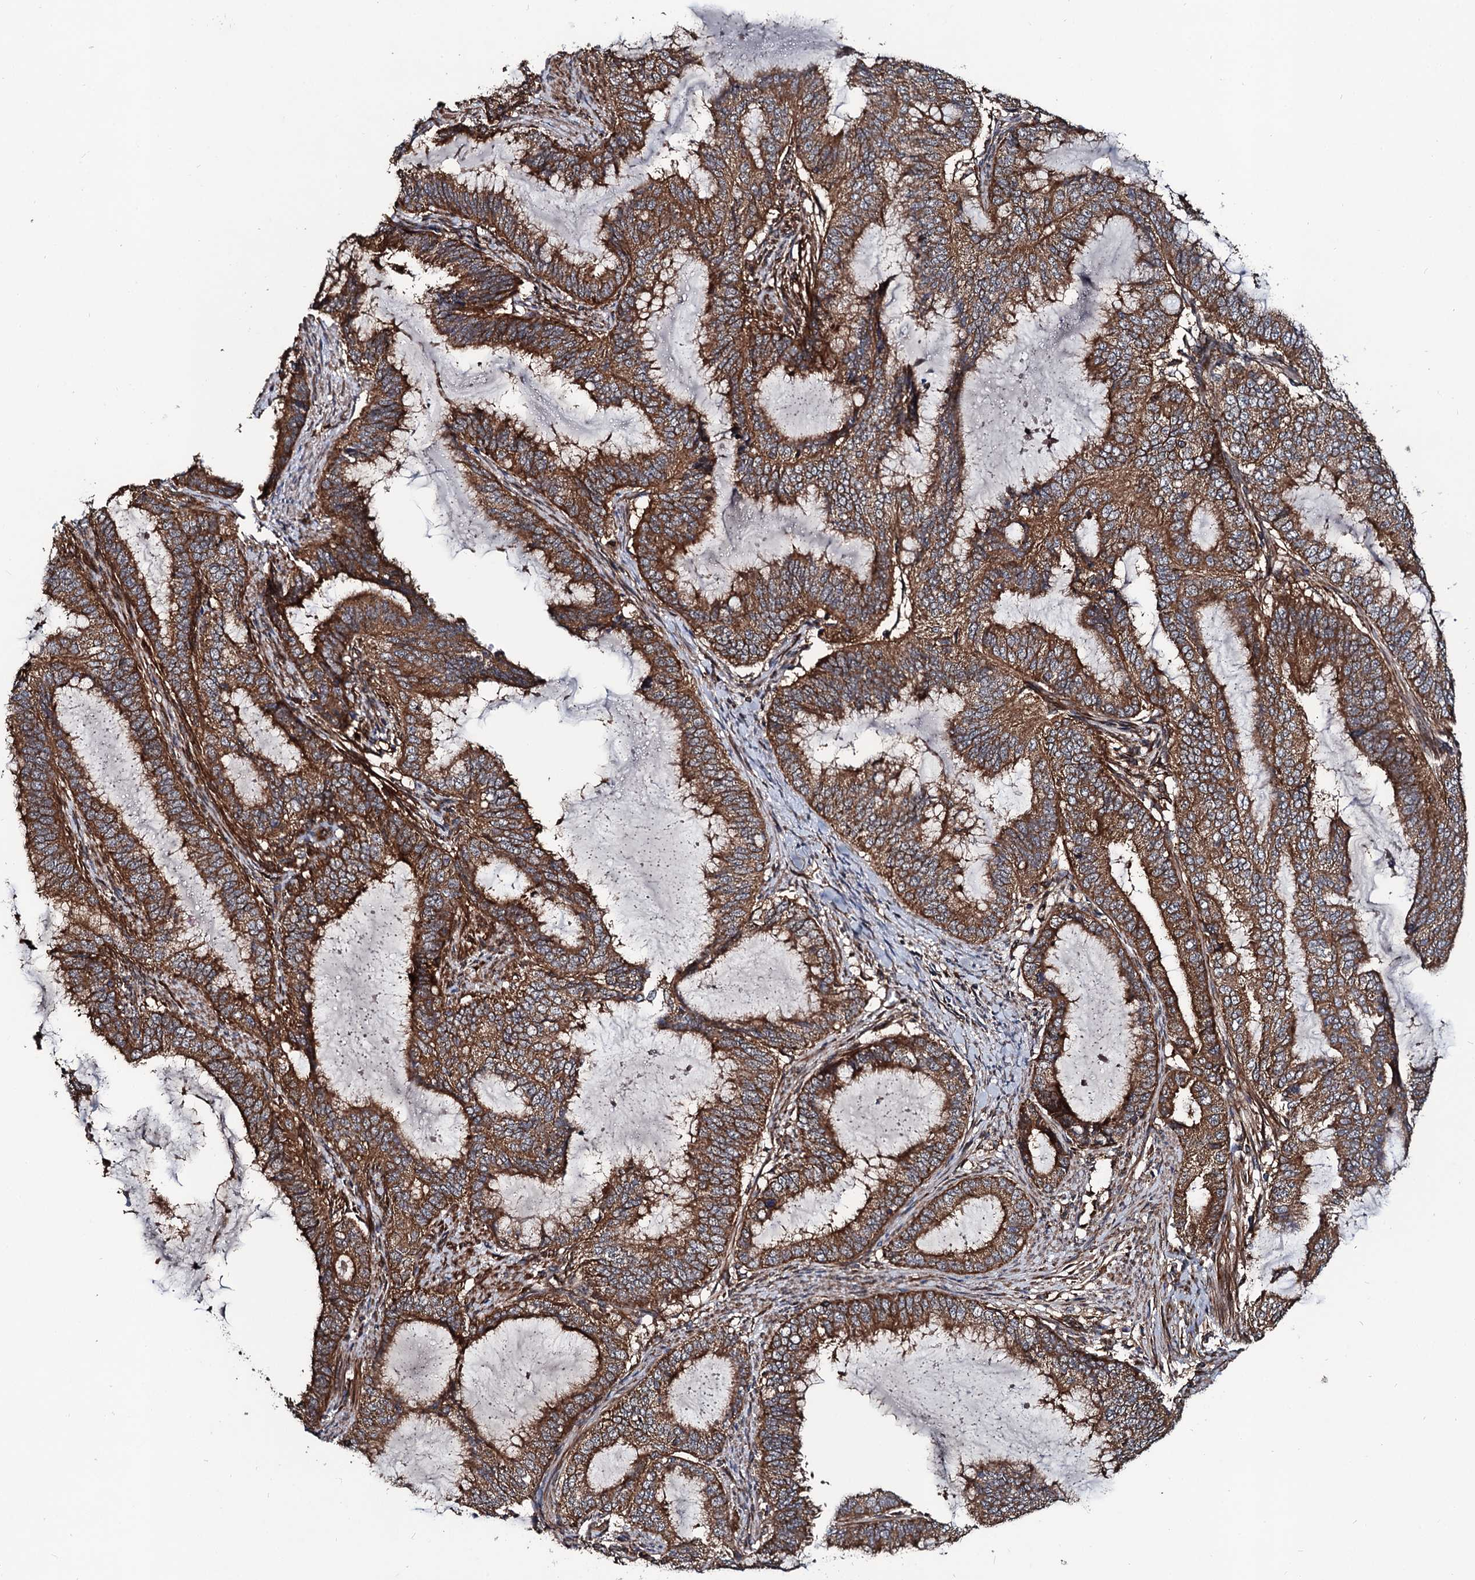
{"staining": {"intensity": "strong", "quantity": ">75%", "location": "cytoplasmic/membranous"}, "tissue": "endometrial cancer", "cell_type": "Tumor cells", "image_type": "cancer", "snomed": [{"axis": "morphology", "description": "Adenocarcinoma, NOS"}, {"axis": "topography", "description": "Endometrium"}], "caption": "Immunohistochemical staining of endometrial cancer demonstrates high levels of strong cytoplasmic/membranous protein staining in approximately >75% of tumor cells. (brown staining indicates protein expression, while blue staining denotes nuclei).", "gene": "NEK1", "patient": {"sex": "female", "age": 51}}